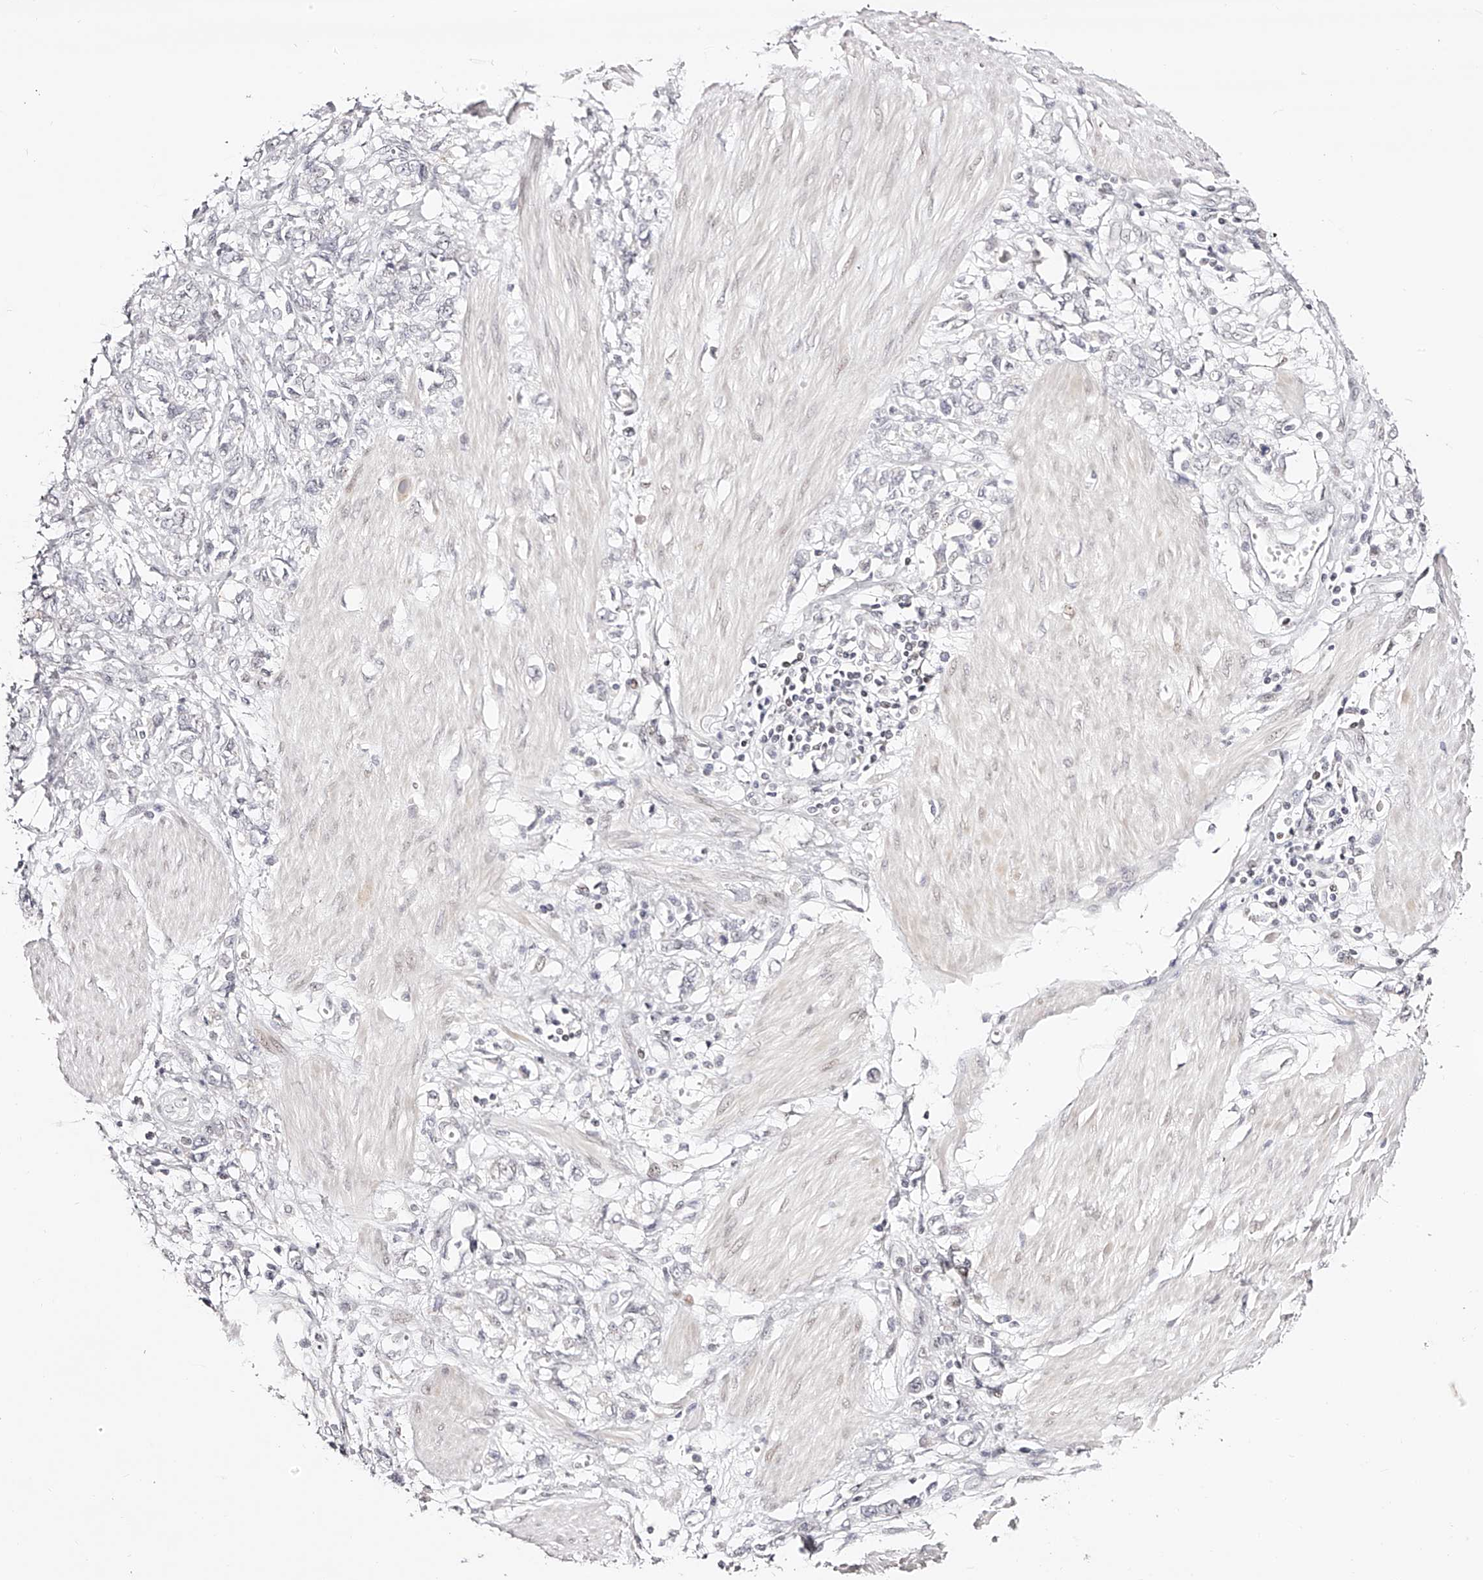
{"staining": {"intensity": "negative", "quantity": "none", "location": "none"}, "tissue": "stomach cancer", "cell_type": "Tumor cells", "image_type": "cancer", "snomed": [{"axis": "morphology", "description": "Adenocarcinoma, NOS"}, {"axis": "topography", "description": "Stomach"}], "caption": "Human stomach adenocarcinoma stained for a protein using IHC shows no staining in tumor cells.", "gene": "USF3", "patient": {"sex": "female", "age": 76}}